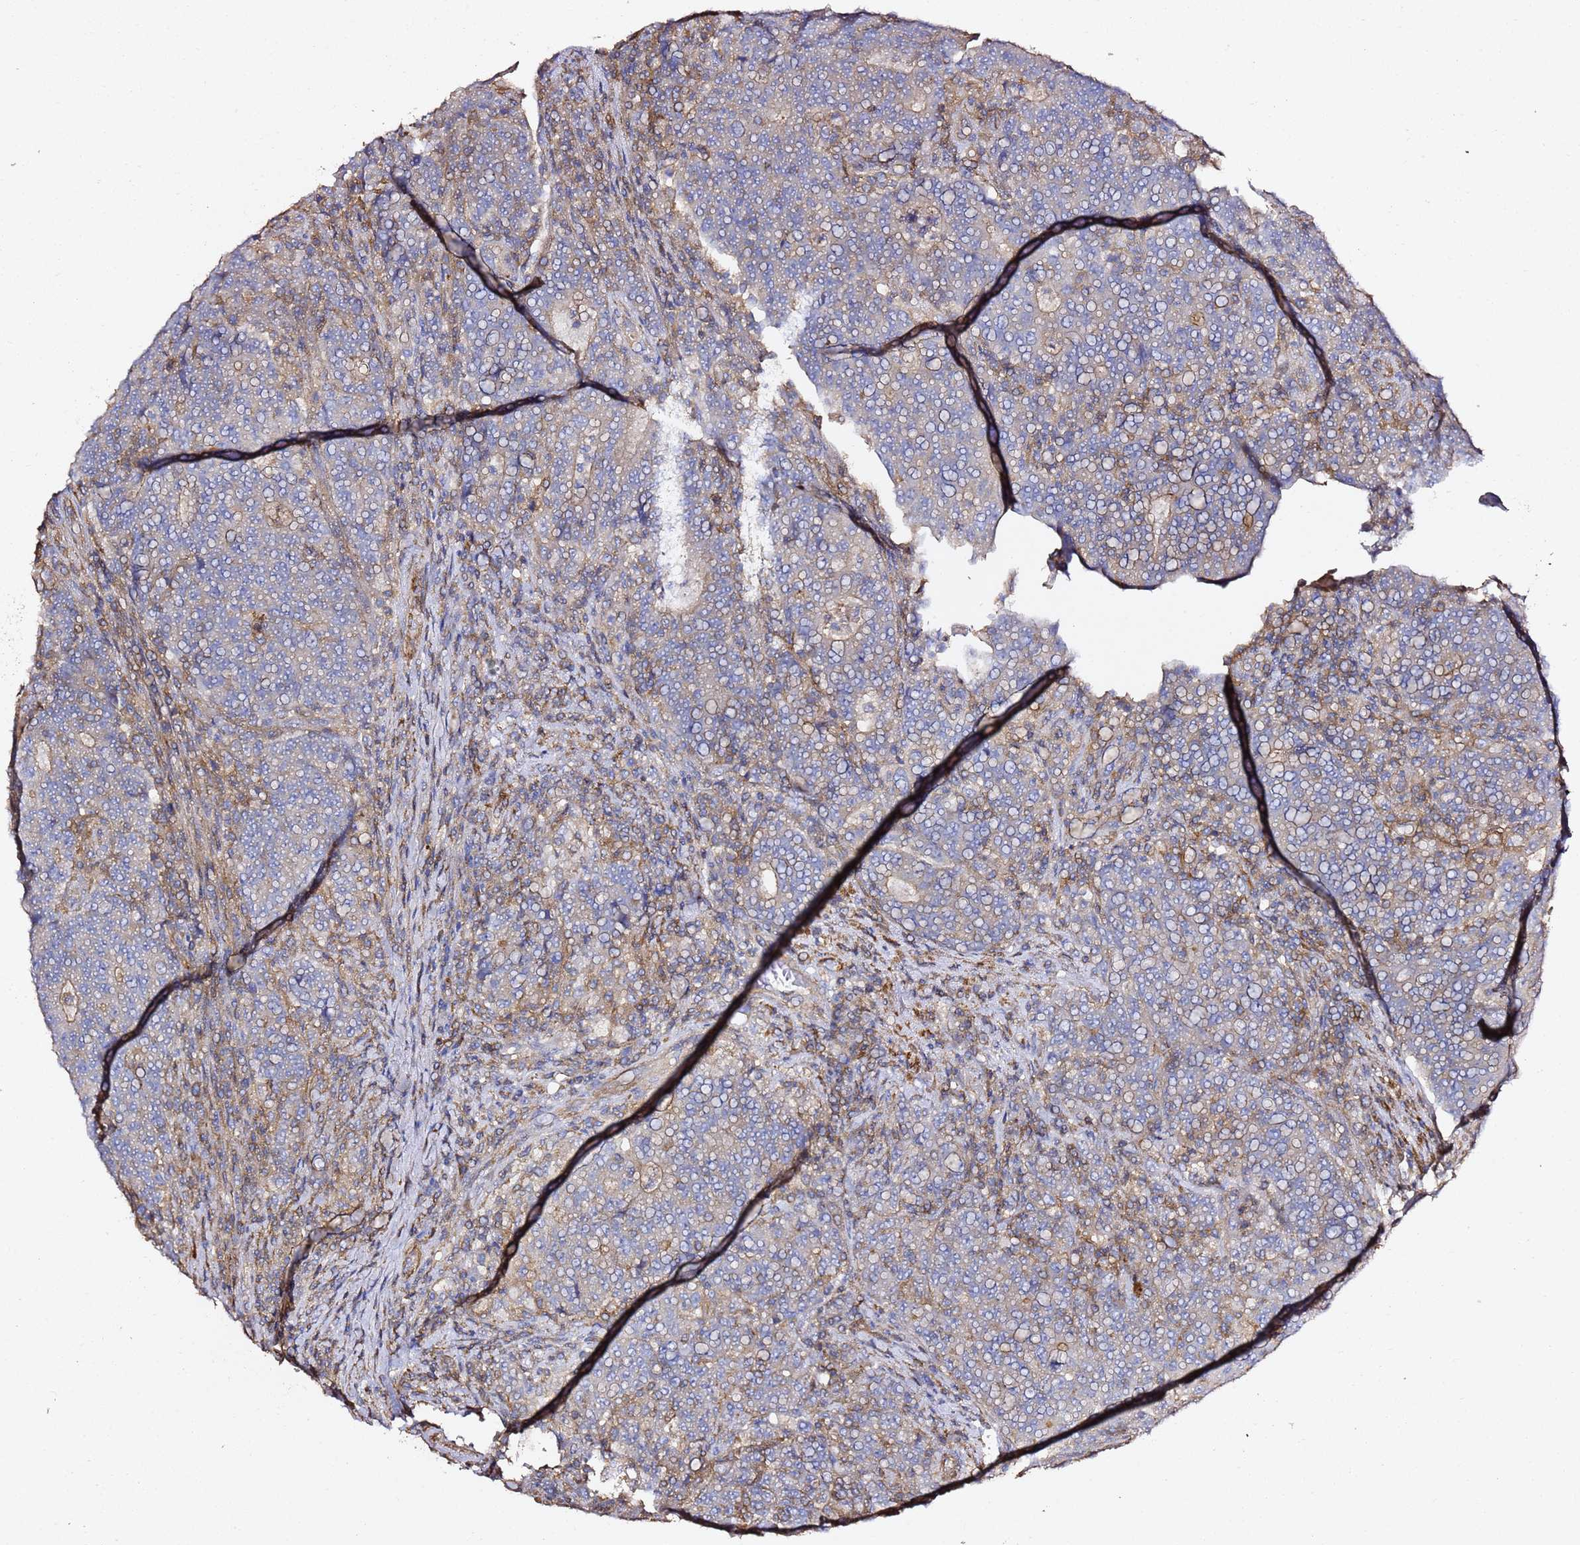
{"staining": {"intensity": "negative", "quantity": "none", "location": "none"}, "tissue": "colorectal cancer", "cell_type": "Tumor cells", "image_type": "cancer", "snomed": [{"axis": "morphology", "description": "Adenocarcinoma, NOS"}, {"axis": "topography", "description": "Colon"}], "caption": "Protein analysis of colorectal cancer (adenocarcinoma) exhibits no significant expression in tumor cells.", "gene": "ZFP36L2", "patient": {"sex": "female", "age": 75}}